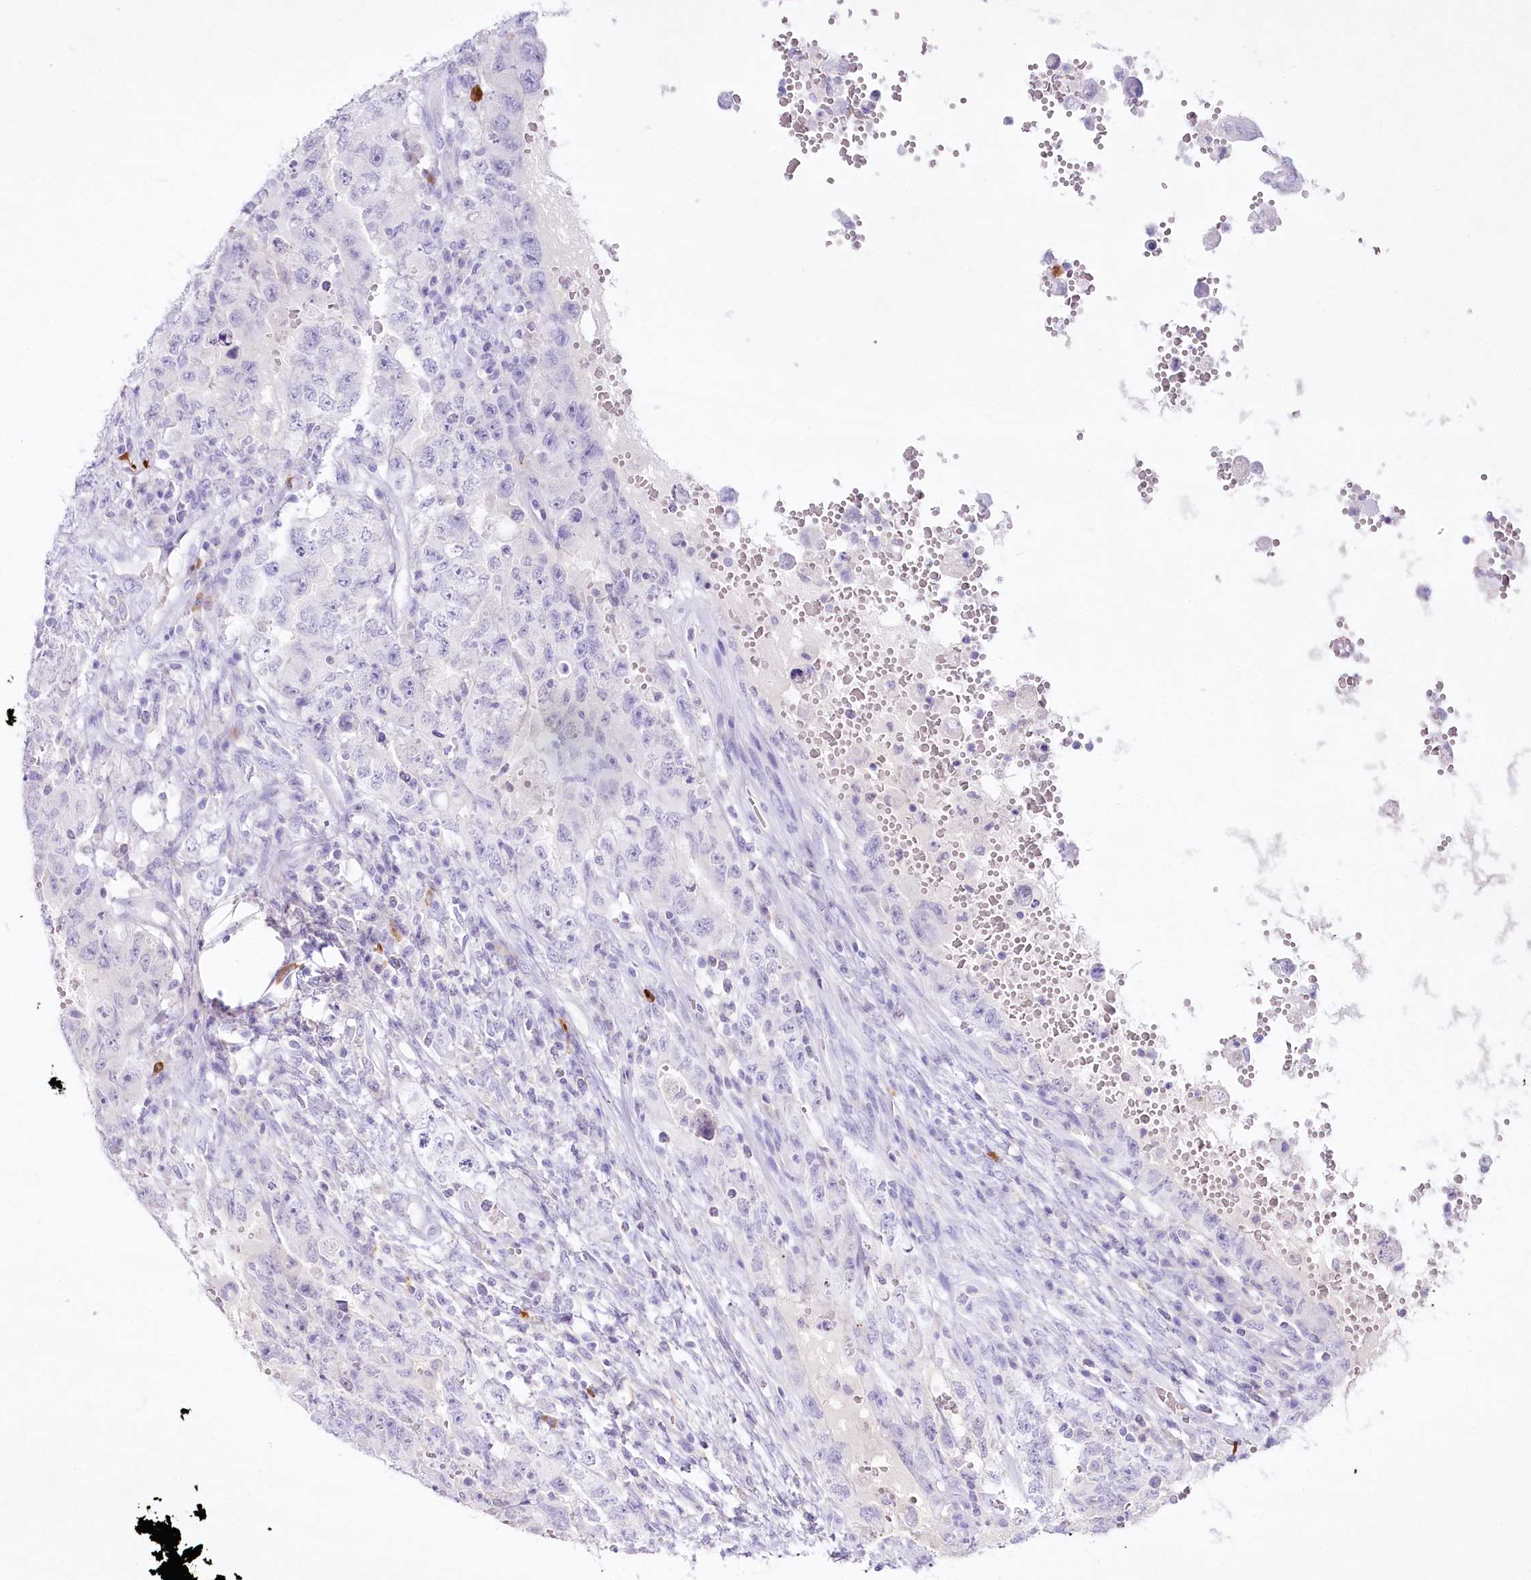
{"staining": {"intensity": "negative", "quantity": "none", "location": "none"}, "tissue": "testis cancer", "cell_type": "Tumor cells", "image_type": "cancer", "snomed": [{"axis": "morphology", "description": "Carcinoma, Embryonal, NOS"}, {"axis": "topography", "description": "Testis"}], "caption": "An immunohistochemistry (IHC) photomicrograph of testis cancer is shown. There is no staining in tumor cells of testis cancer.", "gene": "MYOZ1", "patient": {"sex": "male", "age": 26}}